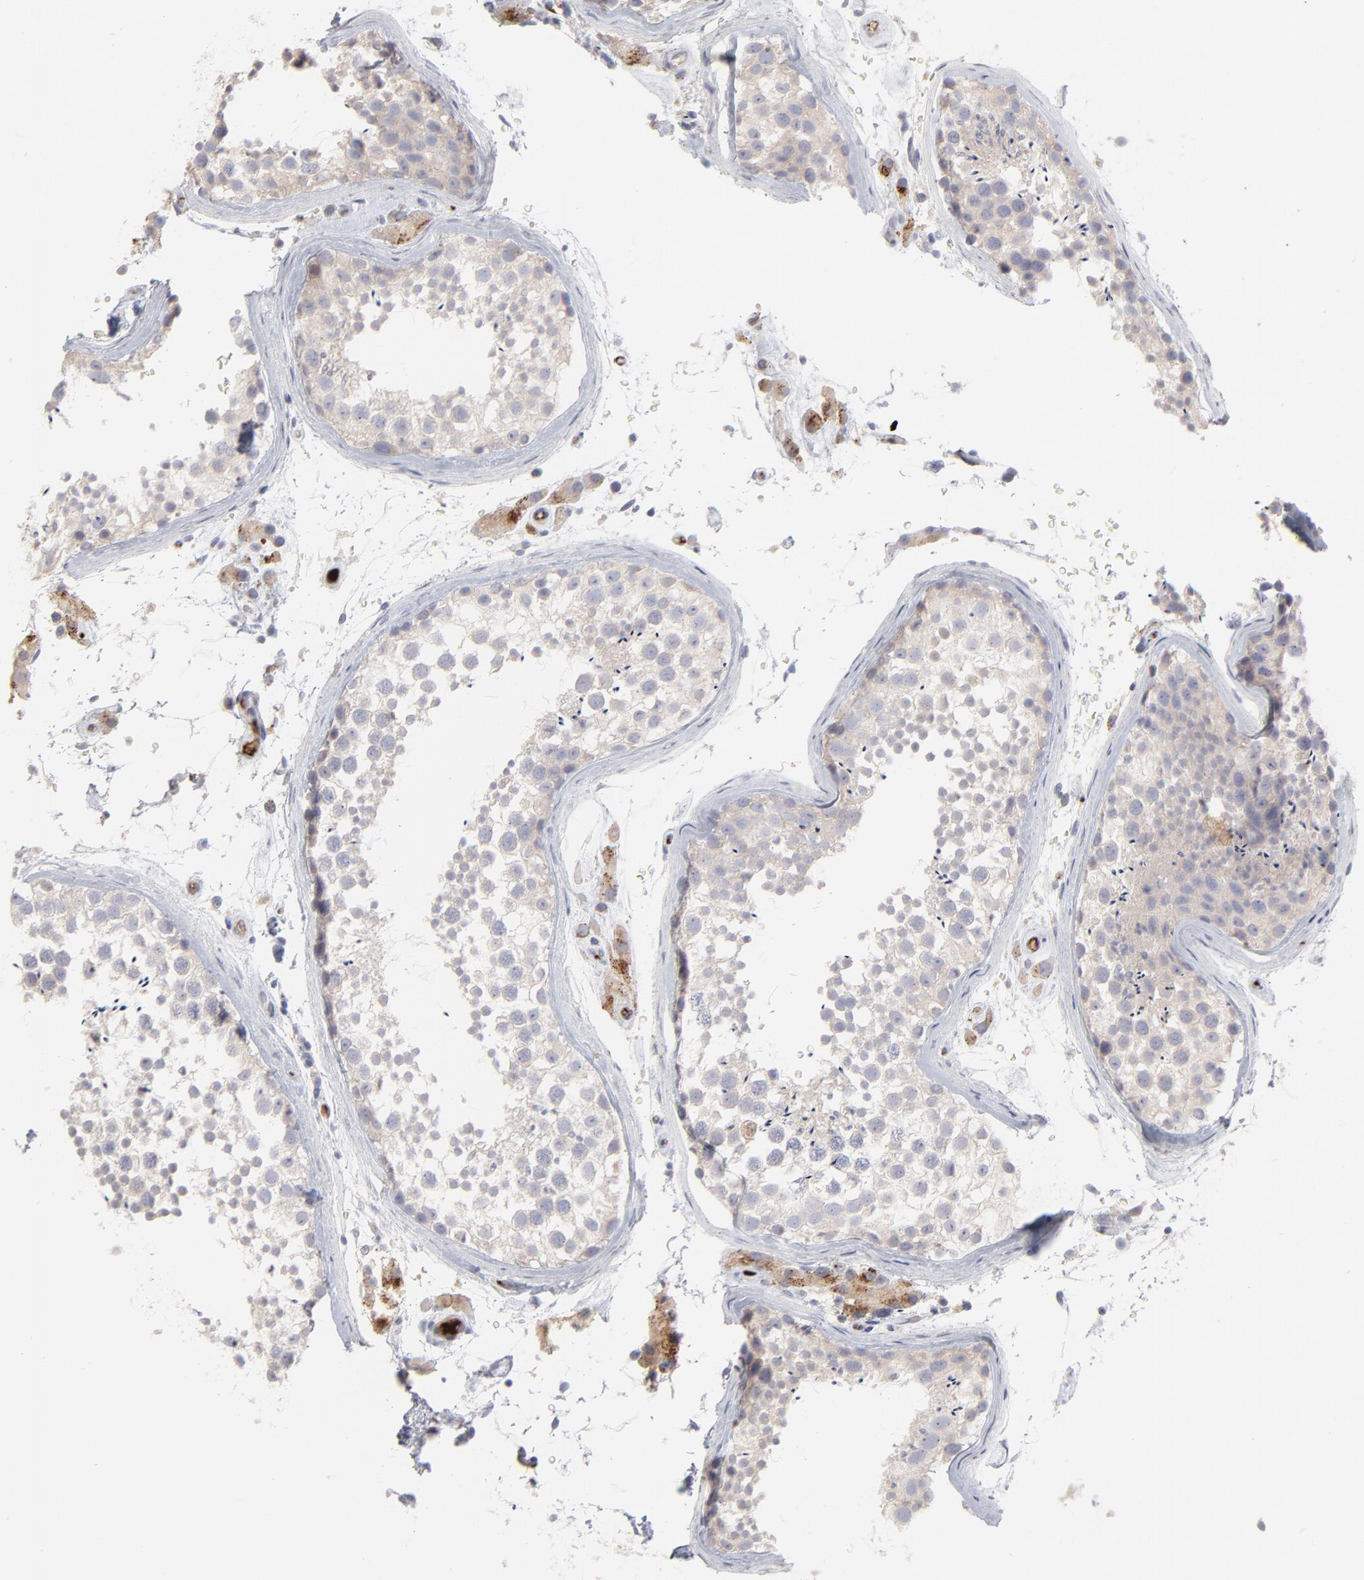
{"staining": {"intensity": "negative", "quantity": "none", "location": "none"}, "tissue": "testis", "cell_type": "Cells in seminiferous ducts", "image_type": "normal", "snomed": [{"axis": "morphology", "description": "Normal tissue, NOS"}, {"axis": "topography", "description": "Testis"}], "caption": "Immunohistochemistry (IHC) image of normal testis: testis stained with DAB exhibits no significant protein staining in cells in seminiferous ducts.", "gene": "CCR3", "patient": {"sex": "male", "age": 46}}